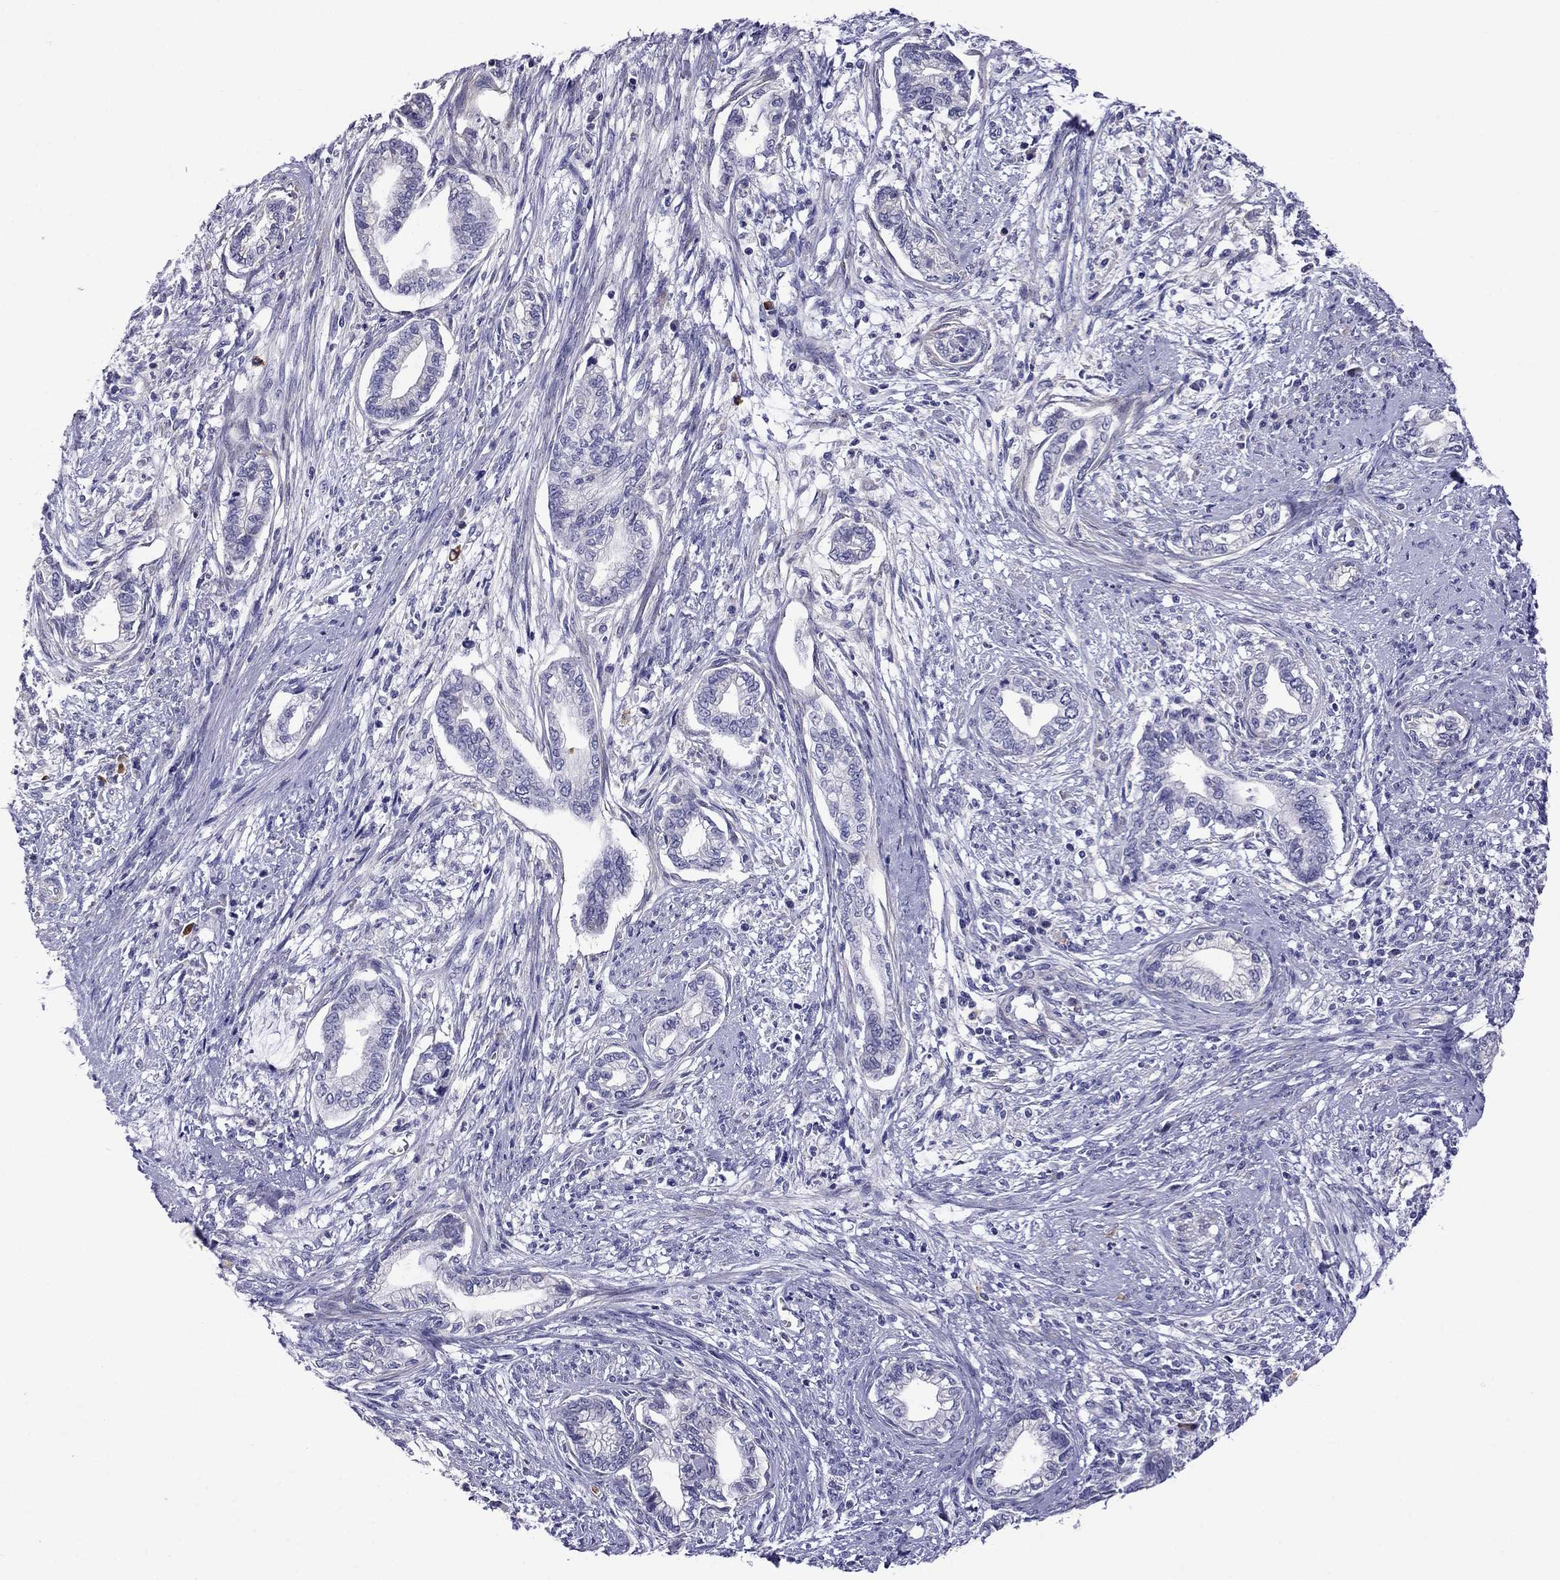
{"staining": {"intensity": "negative", "quantity": "none", "location": "none"}, "tissue": "cervical cancer", "cell_type": "Tumor cells", "image_type": "cancer", "snomed": [{"axis": "morphology", "description": "Adenocarcinoma, NOS"}, {"axis": "topography", "description": "Cervix"}], "caption": "Cervical cancer (adenocarcinoma) was stained to show a protein in brown. There is no significant positivity in tumor cells.", "gene": "STAR", "patient": {"sex": "female", "age": 62}}